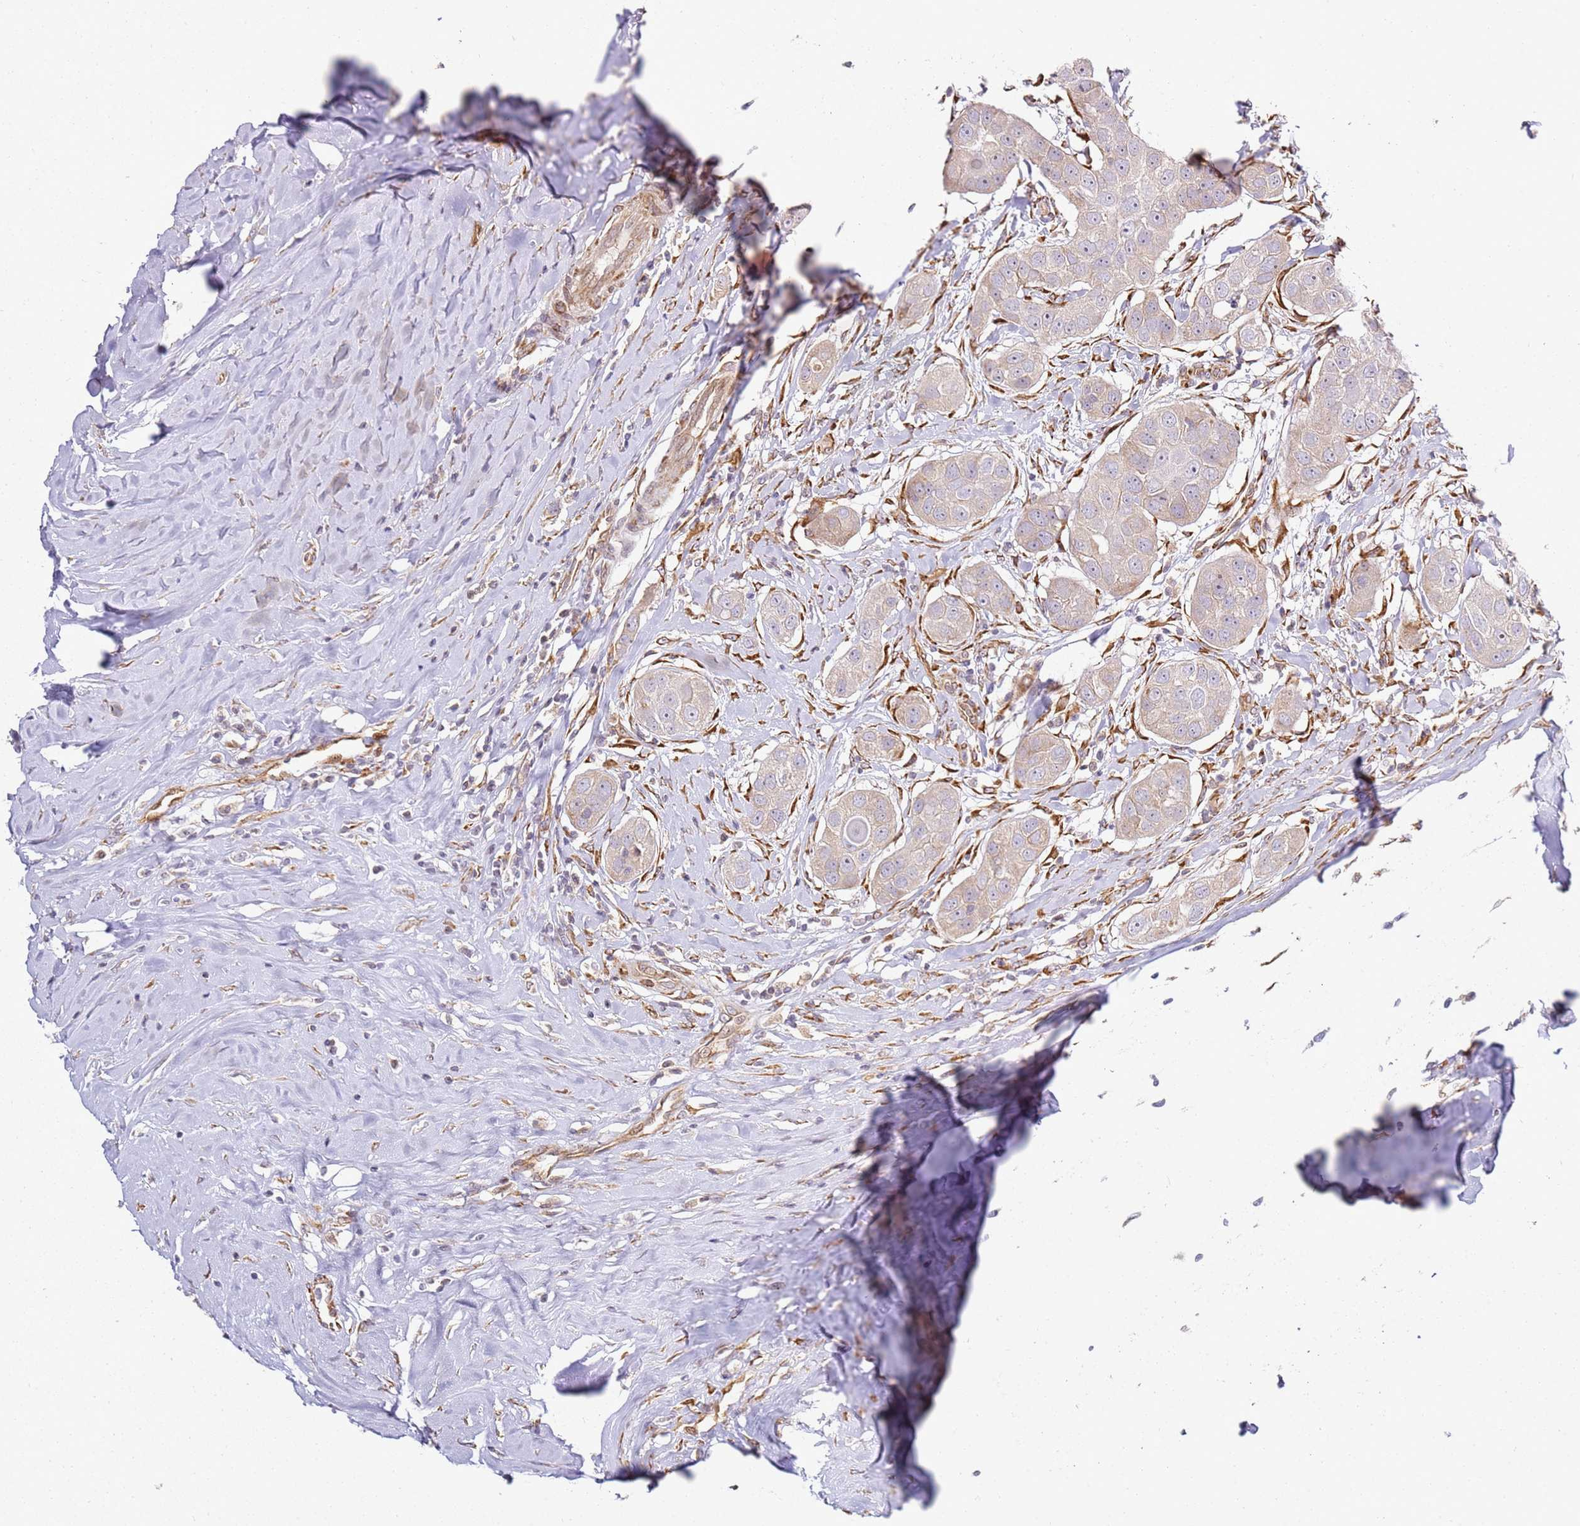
{"staining": {"intensity": "weak", "quantity": "25%-75%", "location": "cytoplasmic/membranous"}, "tissue": "head and neck cancer", "cell_type": "Tumor cells", "image_type": "cancer", "snomed": [{"axis": "morphology", "description": "Normal tissue, NOS"}, {"axis": "morphology", "description": "Squamous cell carcinoma, NOS"}, {"axis": "topography", "description": "Skeletal muscle"}, {"axis": "topography", "description": "Head-Neck"}], "caption": "Immunohistochemistry (DAB (3,3'-diaminobenzidine)) staining of head and neck squamous cell carcinoma shows weak cytoplasmic/membranous protein staining in approximately 25%-75% of tumor cells.", "gene": "GRAP", "patient": {"sex": "male", "age": 51}}